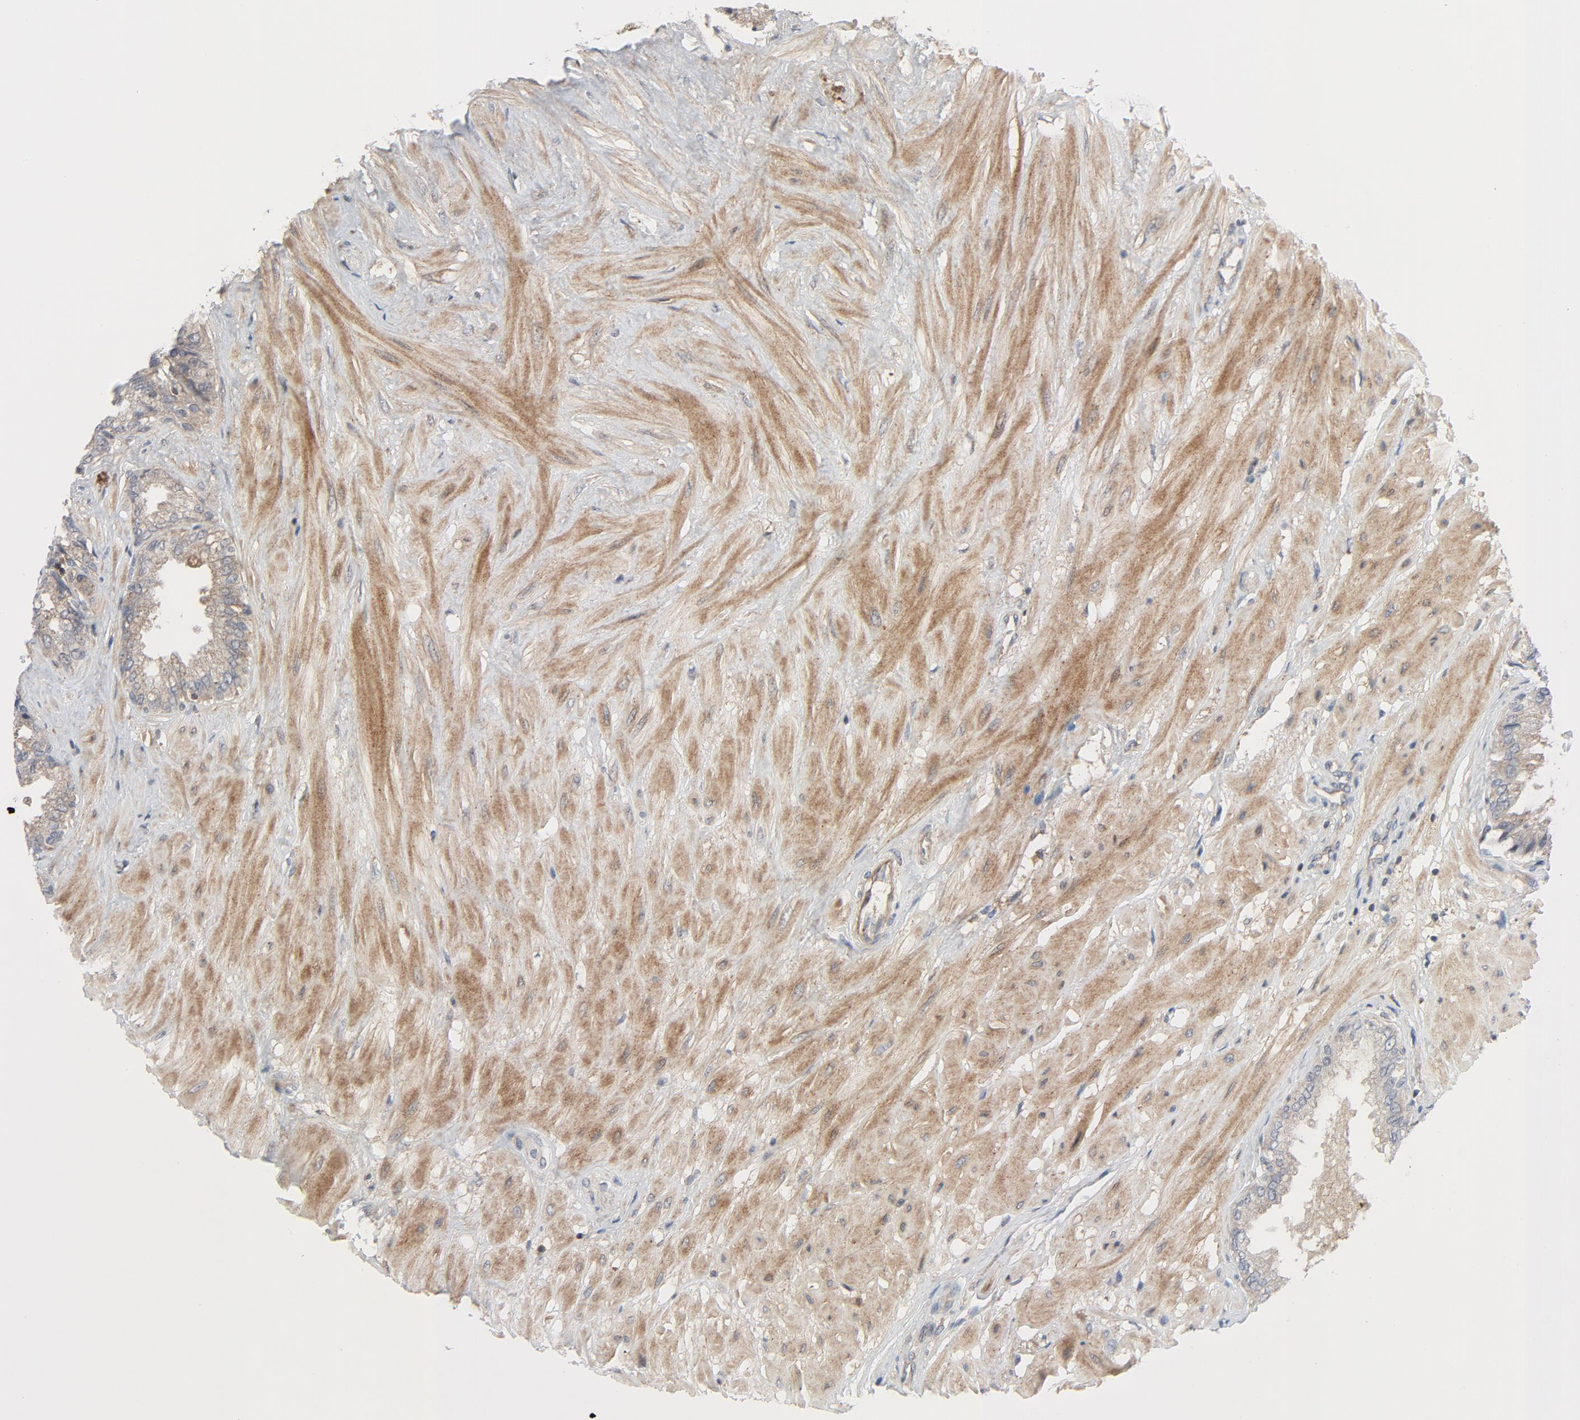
{"staining": {"intensity": "weak", "quantity": ">75%", "location": "cytoplasmic/membranous"}, "tissue": "seminal vesicle", "cell_type": "Glandular cells", "image_type": "normal", "snomed": [{"axis": "morphology", "description": "Normal tissue, NOS"}, {"axis": "topography", "description": "Seminal veicle"}], "caption": "There is low levels of weak cytoplasmic/membranous expression in glandular cells of unremarkable seminal vesicle, as demonstrated by immunohistochemical staining (brown color).", "gene": "TSG101", "patient": {"sex": "male", "age": 46}}